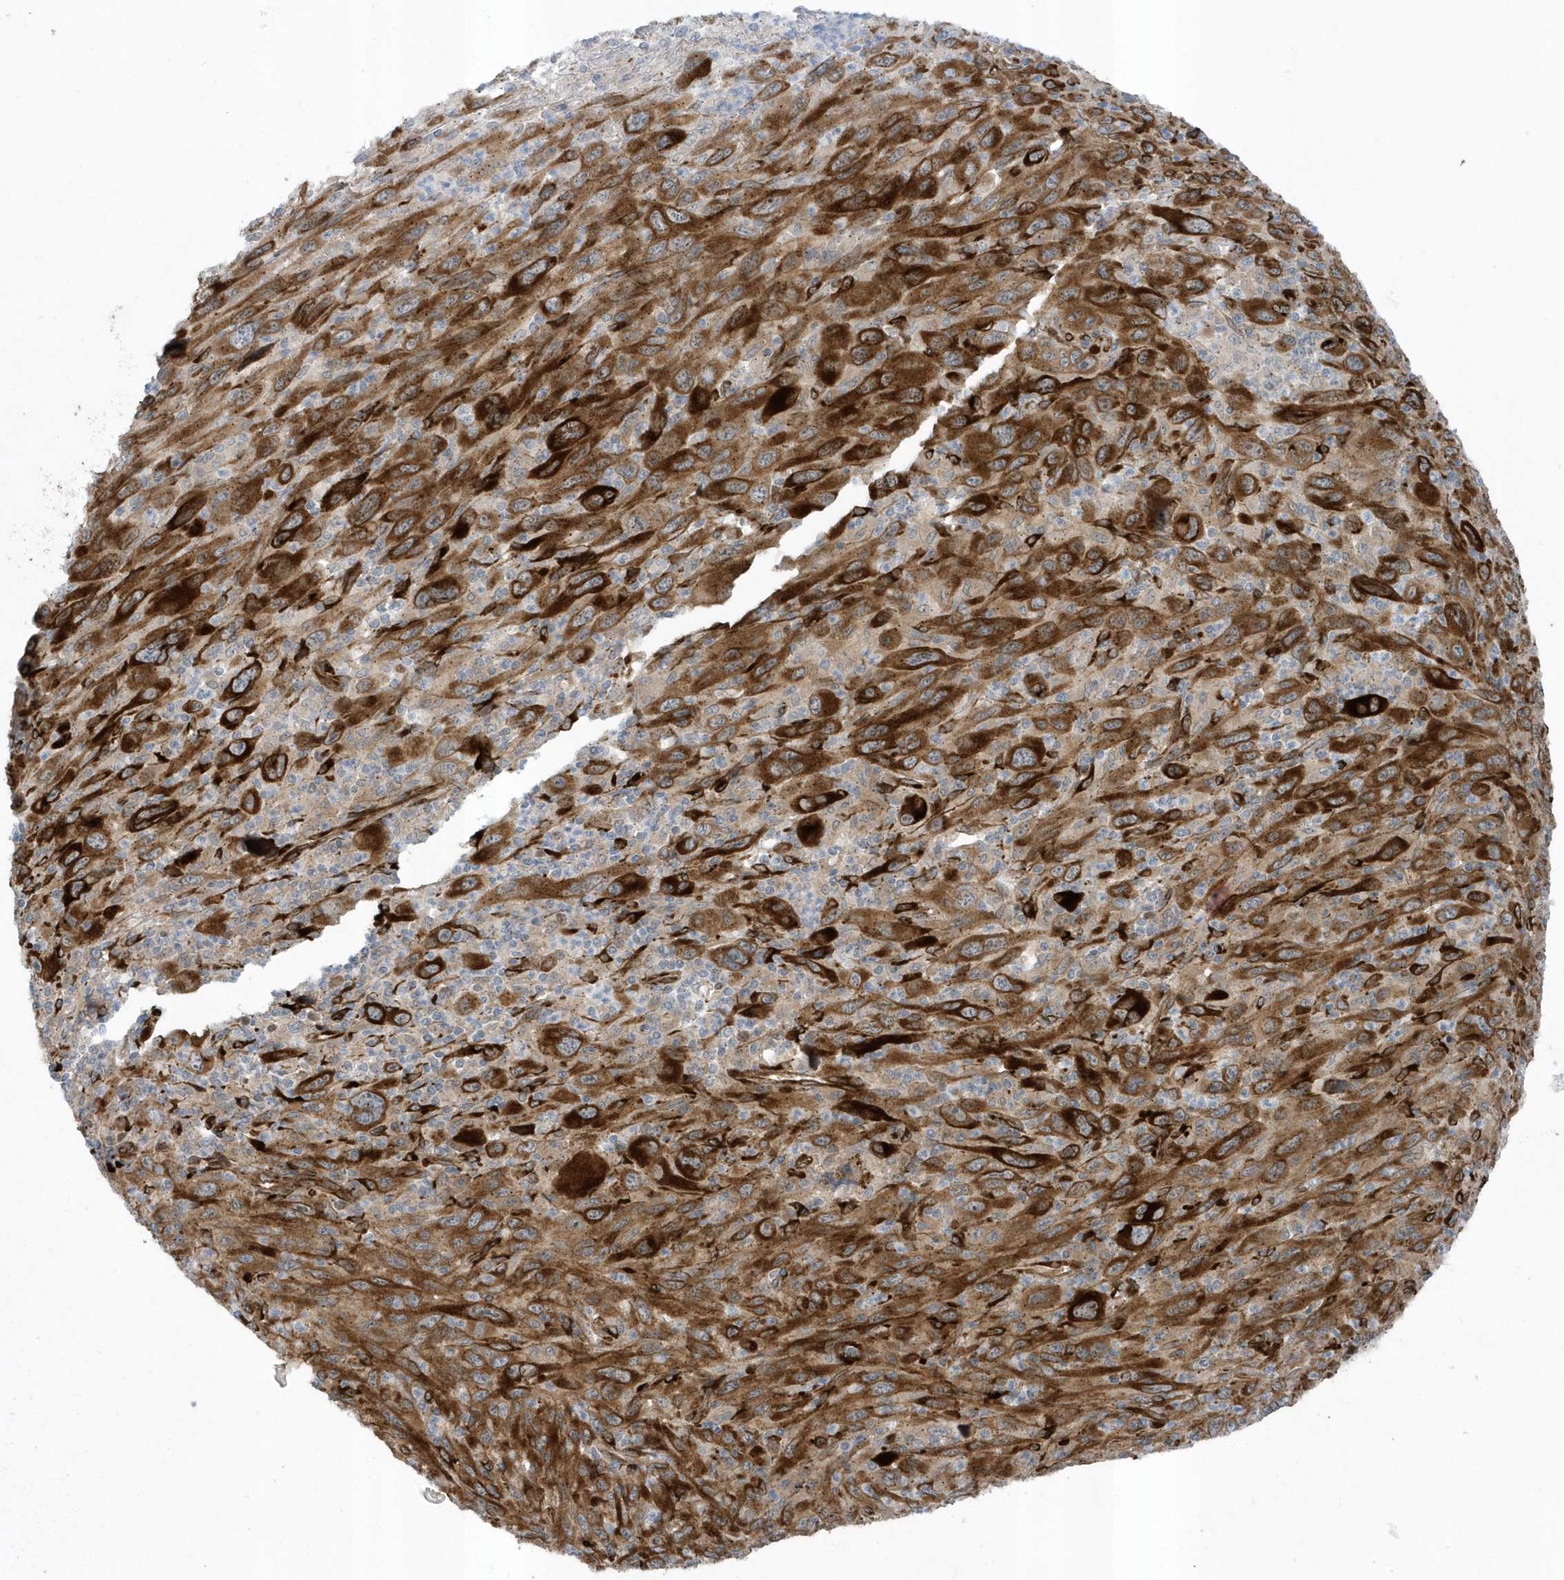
{"staining": {"intensity": "strong", "quantity": ">75%", "location": "cytoplasmic/membranous"}, "tissue": "melanoma", "cell_type": "Tumor cells", "image_type": "cancer", "snomed": [{"axis": "morphology", "description": "Malignant melanoma, Metastatic site"}, {"axis": "topography", "description": "Skin"}], "caption": "About >75% of tumor cells in malignant melanoma (metastatic site) exhibit strong cytoplasmic/membranous protein expression as visualized by brown immunohistochemical staining.", "gene": "FAM98A", "patient": {"sex": "female", "age": 56}}